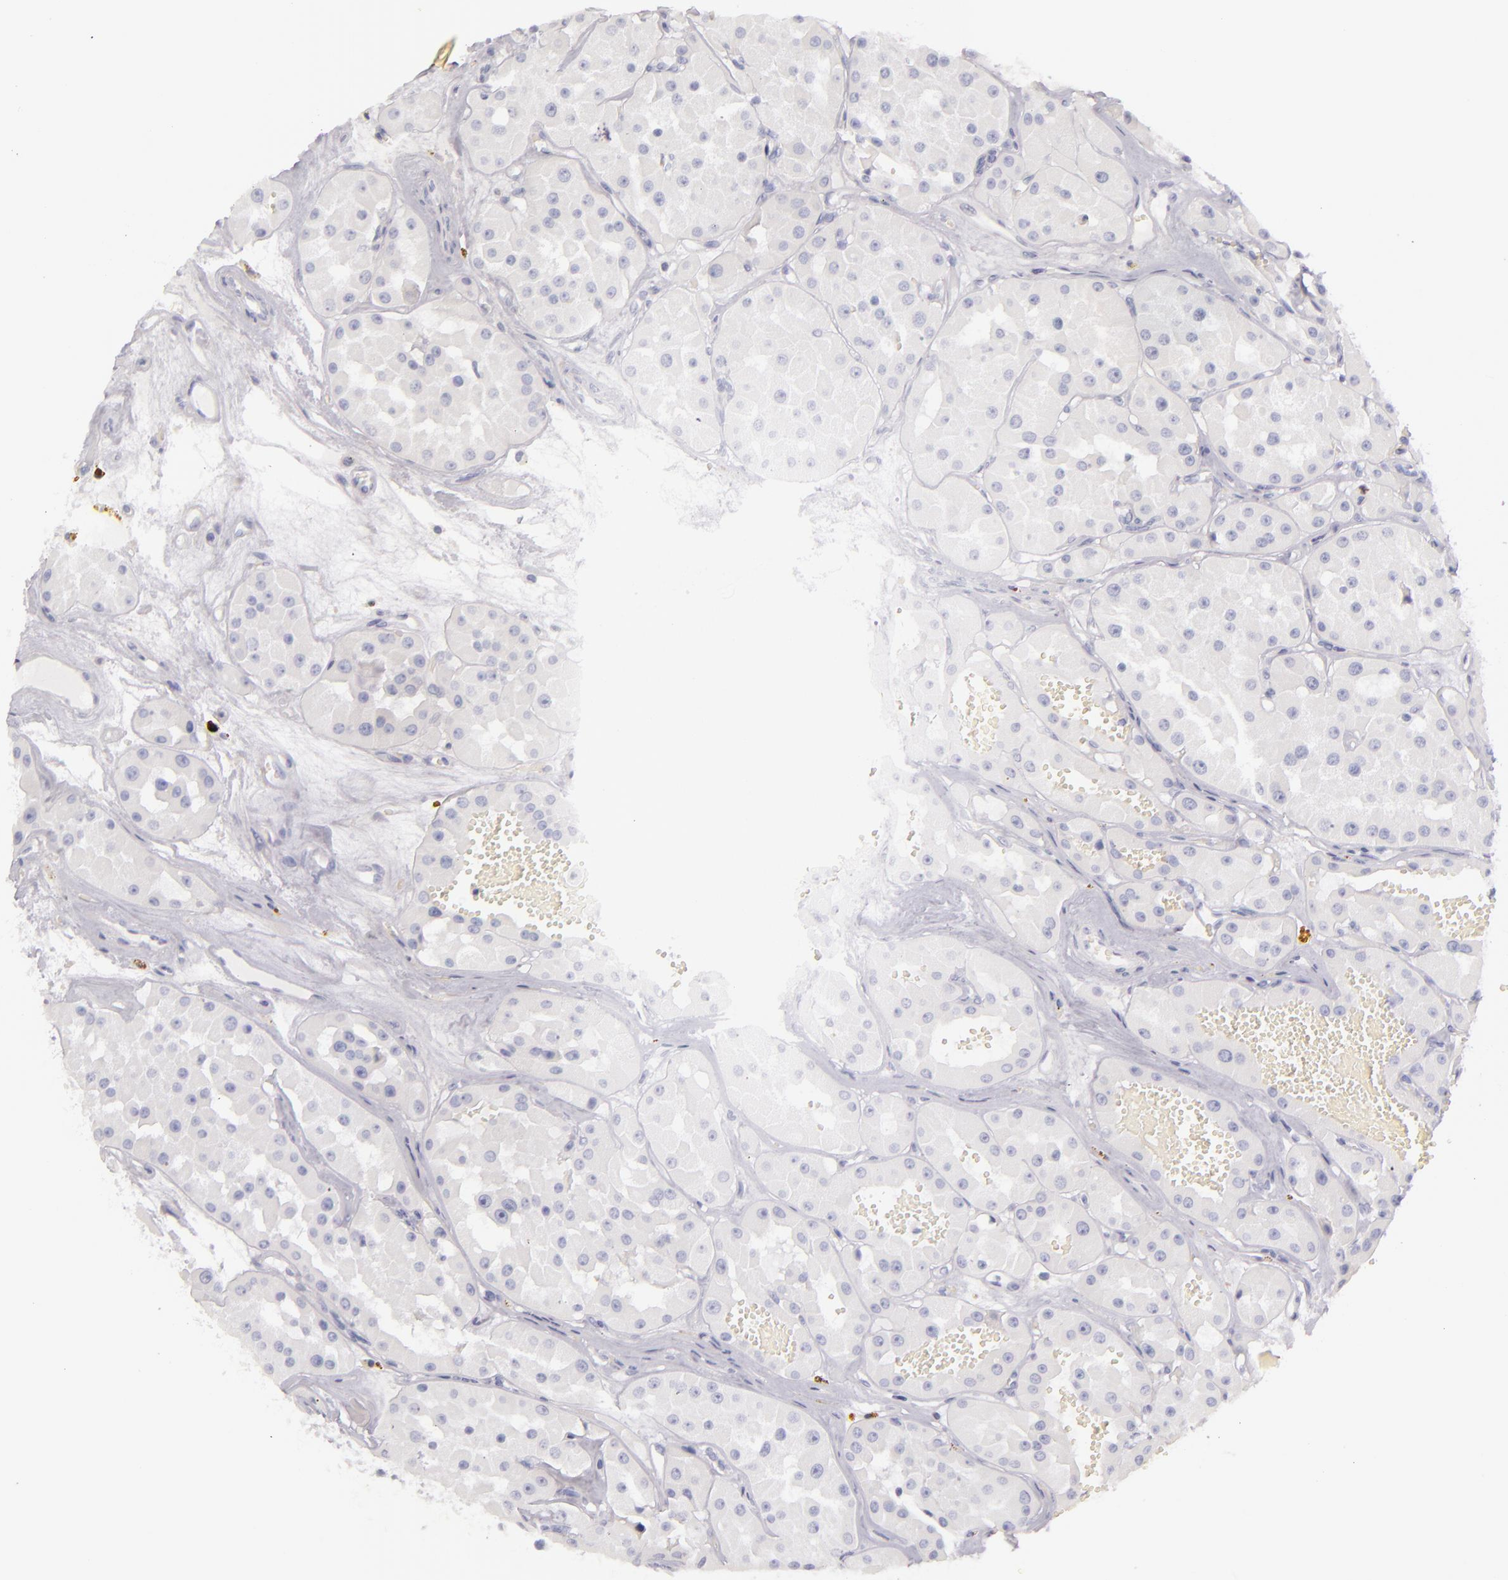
{"staining": {"intensity": "negative", "quantity": "none", "location": "none"}, "tissue": "renal cancer", "cell_type": "Tumor cells", "image_type": "cancer", "snomed": [{"axis": "morphology", "description": "Adenocarcinoma, uncertain malignant potential"}, {"axis": "topography", "description": "Kidney"}], "caption": "DAB (3,3'-diaminobenzidine) immunohistochemical staining of human renal cancer (adenocarcinoma,  uncertain malignant potential) displays no significant staining in tumor cells.", "gene": "TPSD1", "patient": {"sex": "male", "age": 63}}